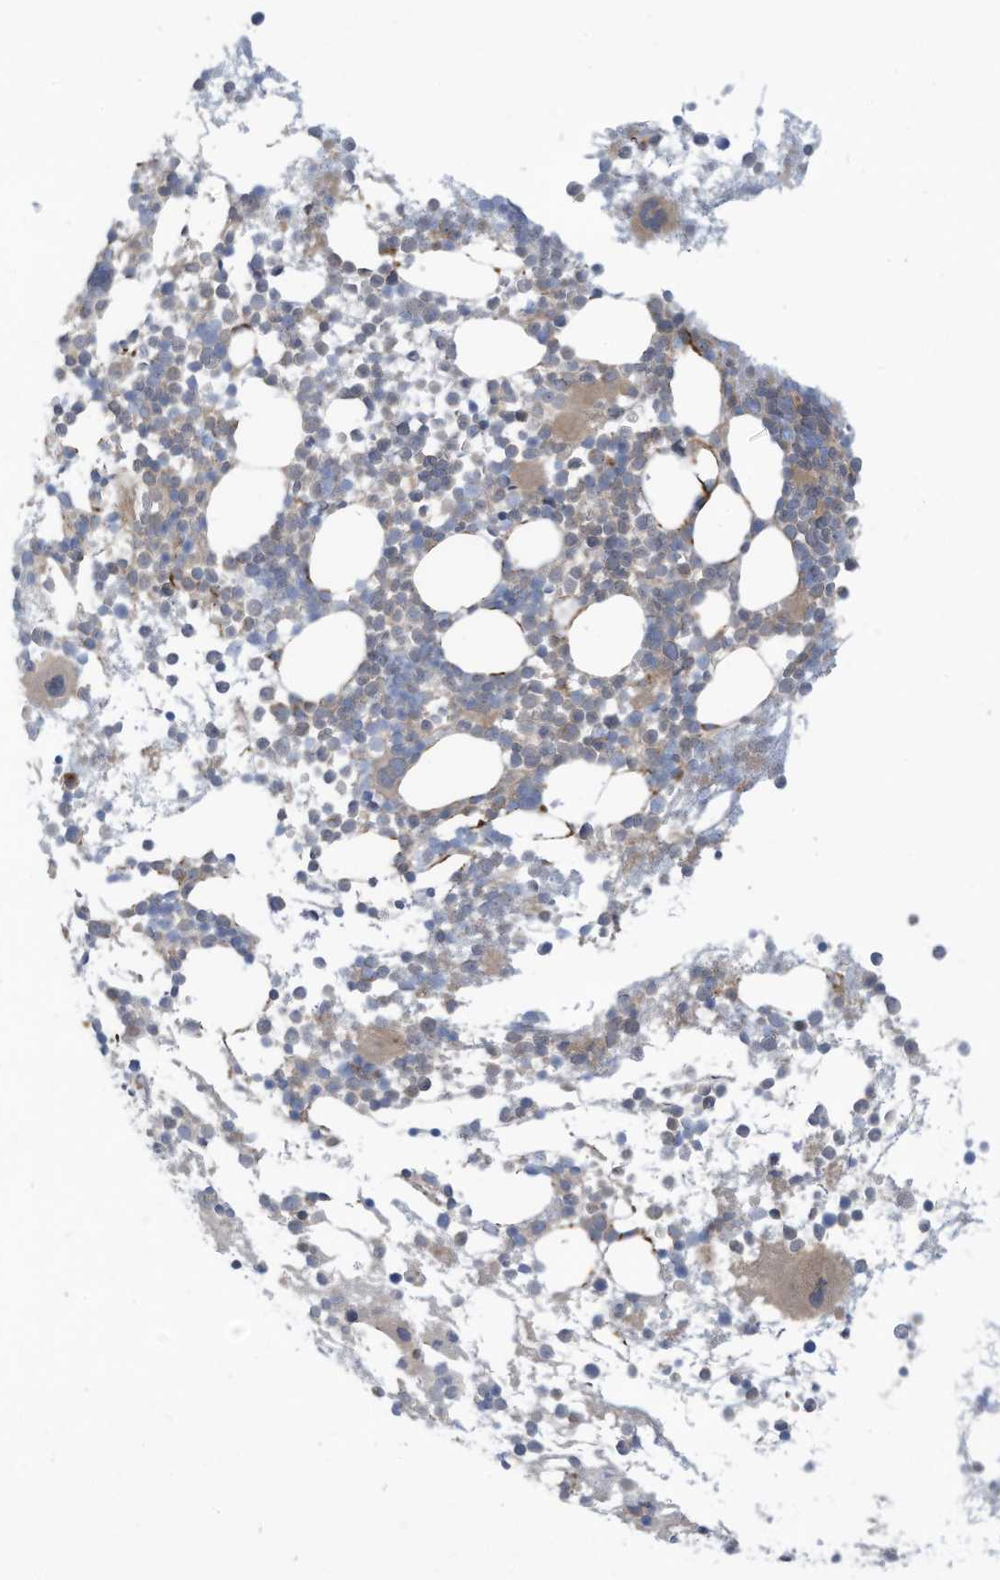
{"staining": {"intensity": "weak", "quantity": "25%-75%", "location": "cytoplasmic/membranous"}, "tissue": "bone marrow", "cell_type": "Hematopoietic cells", "image_type": "normal", "snomed": [{"axis": "morphology", "description": "Normal tissue, NOS"}, {"axis": "topography", "description": "Bone marrow"}], "caption": "High-power microscopy captured an immunohistochemistry histopathology image of unremarkable bone marrow, revealing weak cytoplasmic/membranous expression in approximately 25%-75% of hematopoietic cells.", "gene": "SCGB1D2", "patient": {"sex": "female", "age": 57}}